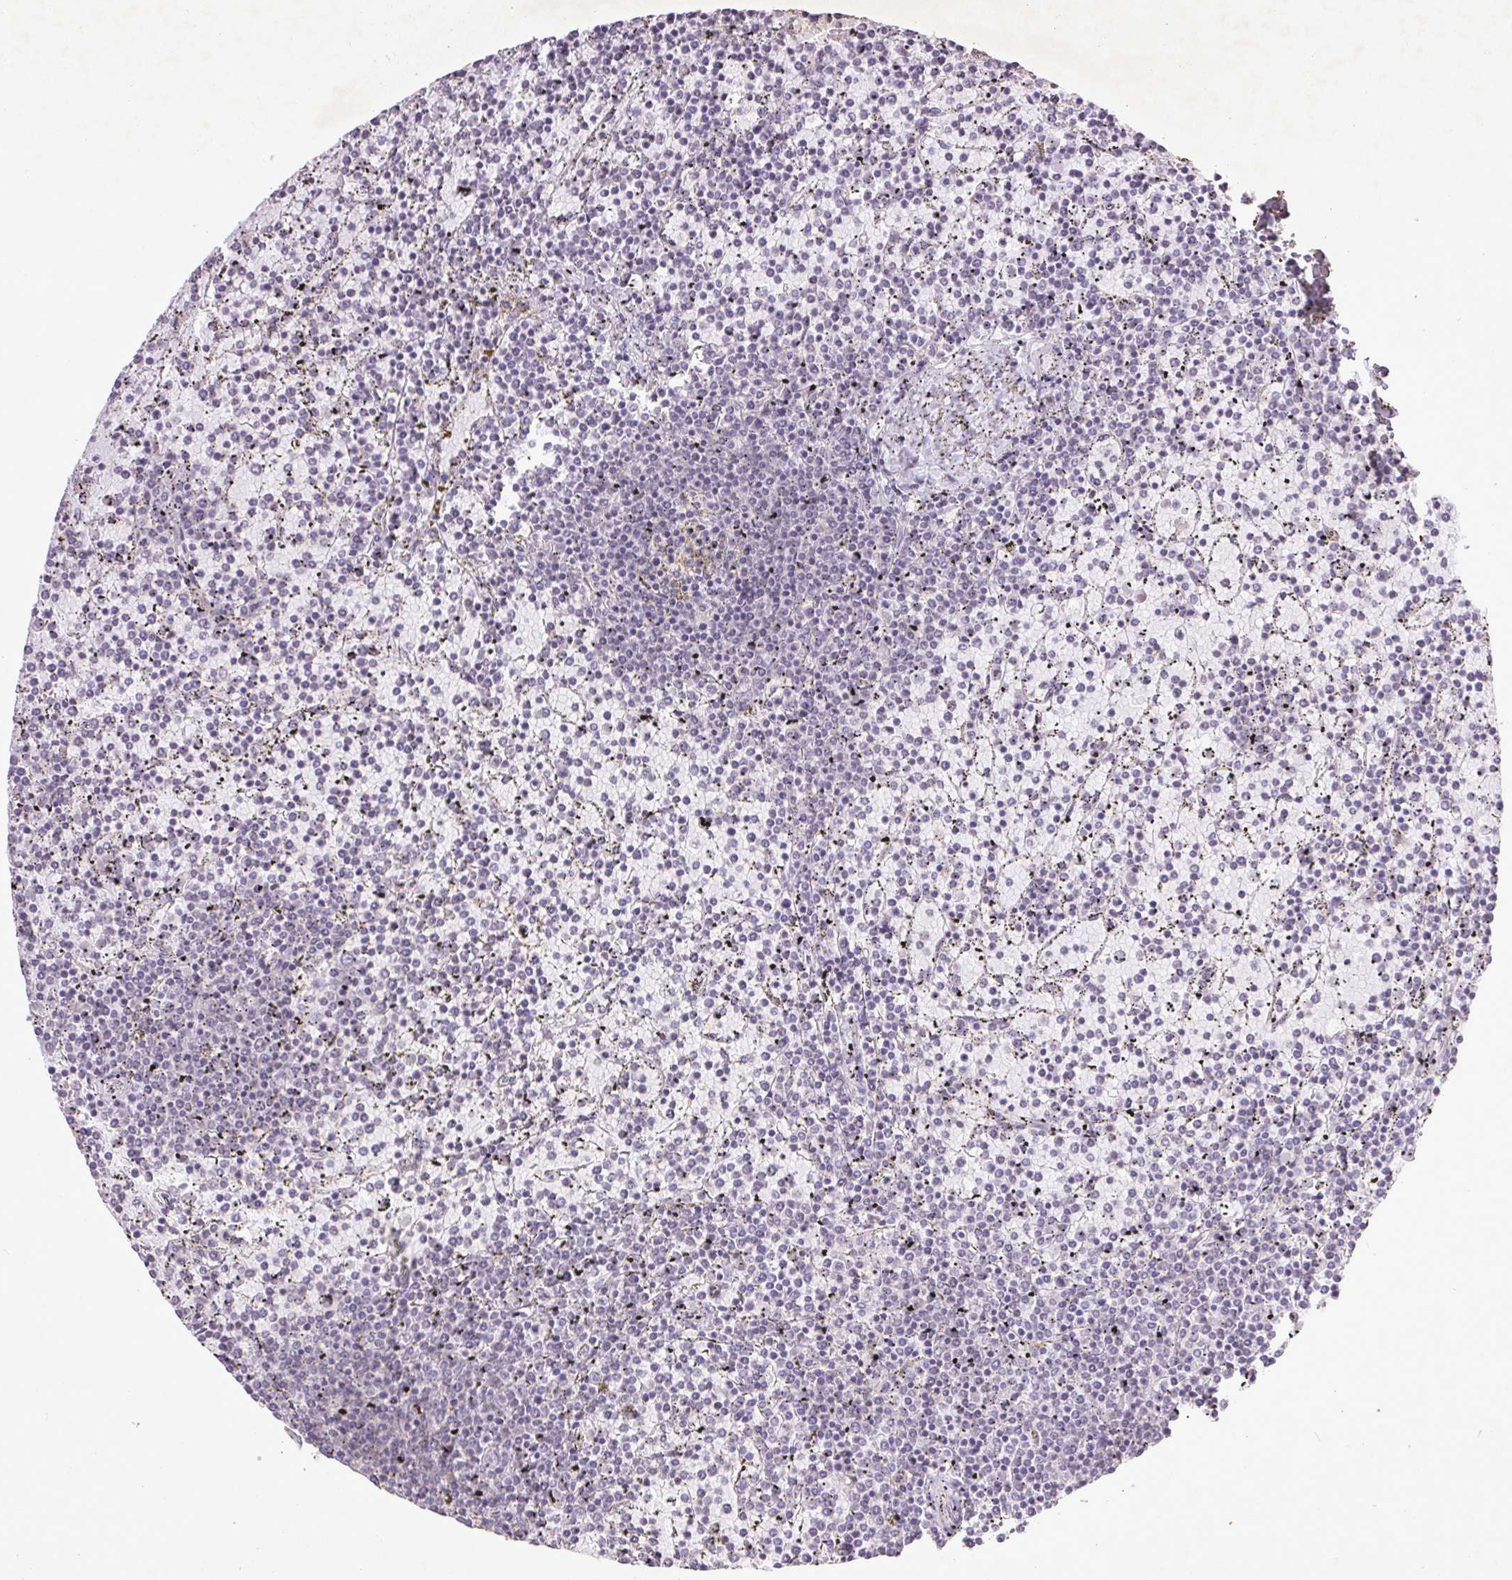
{"staining": {"intensity": "negative", "quantity": "none", "location": "none"}, "tissue": "lymphoma", "cell_type": "Tumor cells", "image_type": "cancer", "snomed": [{"axis": "morphology", "description": "Malignant lymphoma, non-Hodgkin's type, Low grade"}, {"axis": "topography", "description": "Spleen"}], "caption": "High magnification brightfield microscopy of malignant lymphoma, non-Hodgkin's type (low-grade) stained with DAB (3,3'-diaminobenzidine) (brown) and counterstained with hematoxylin (blue): tumor cells show no significant expression.", "gene": "FAM168B", "patient": {"sex": "female", "age": 77}}